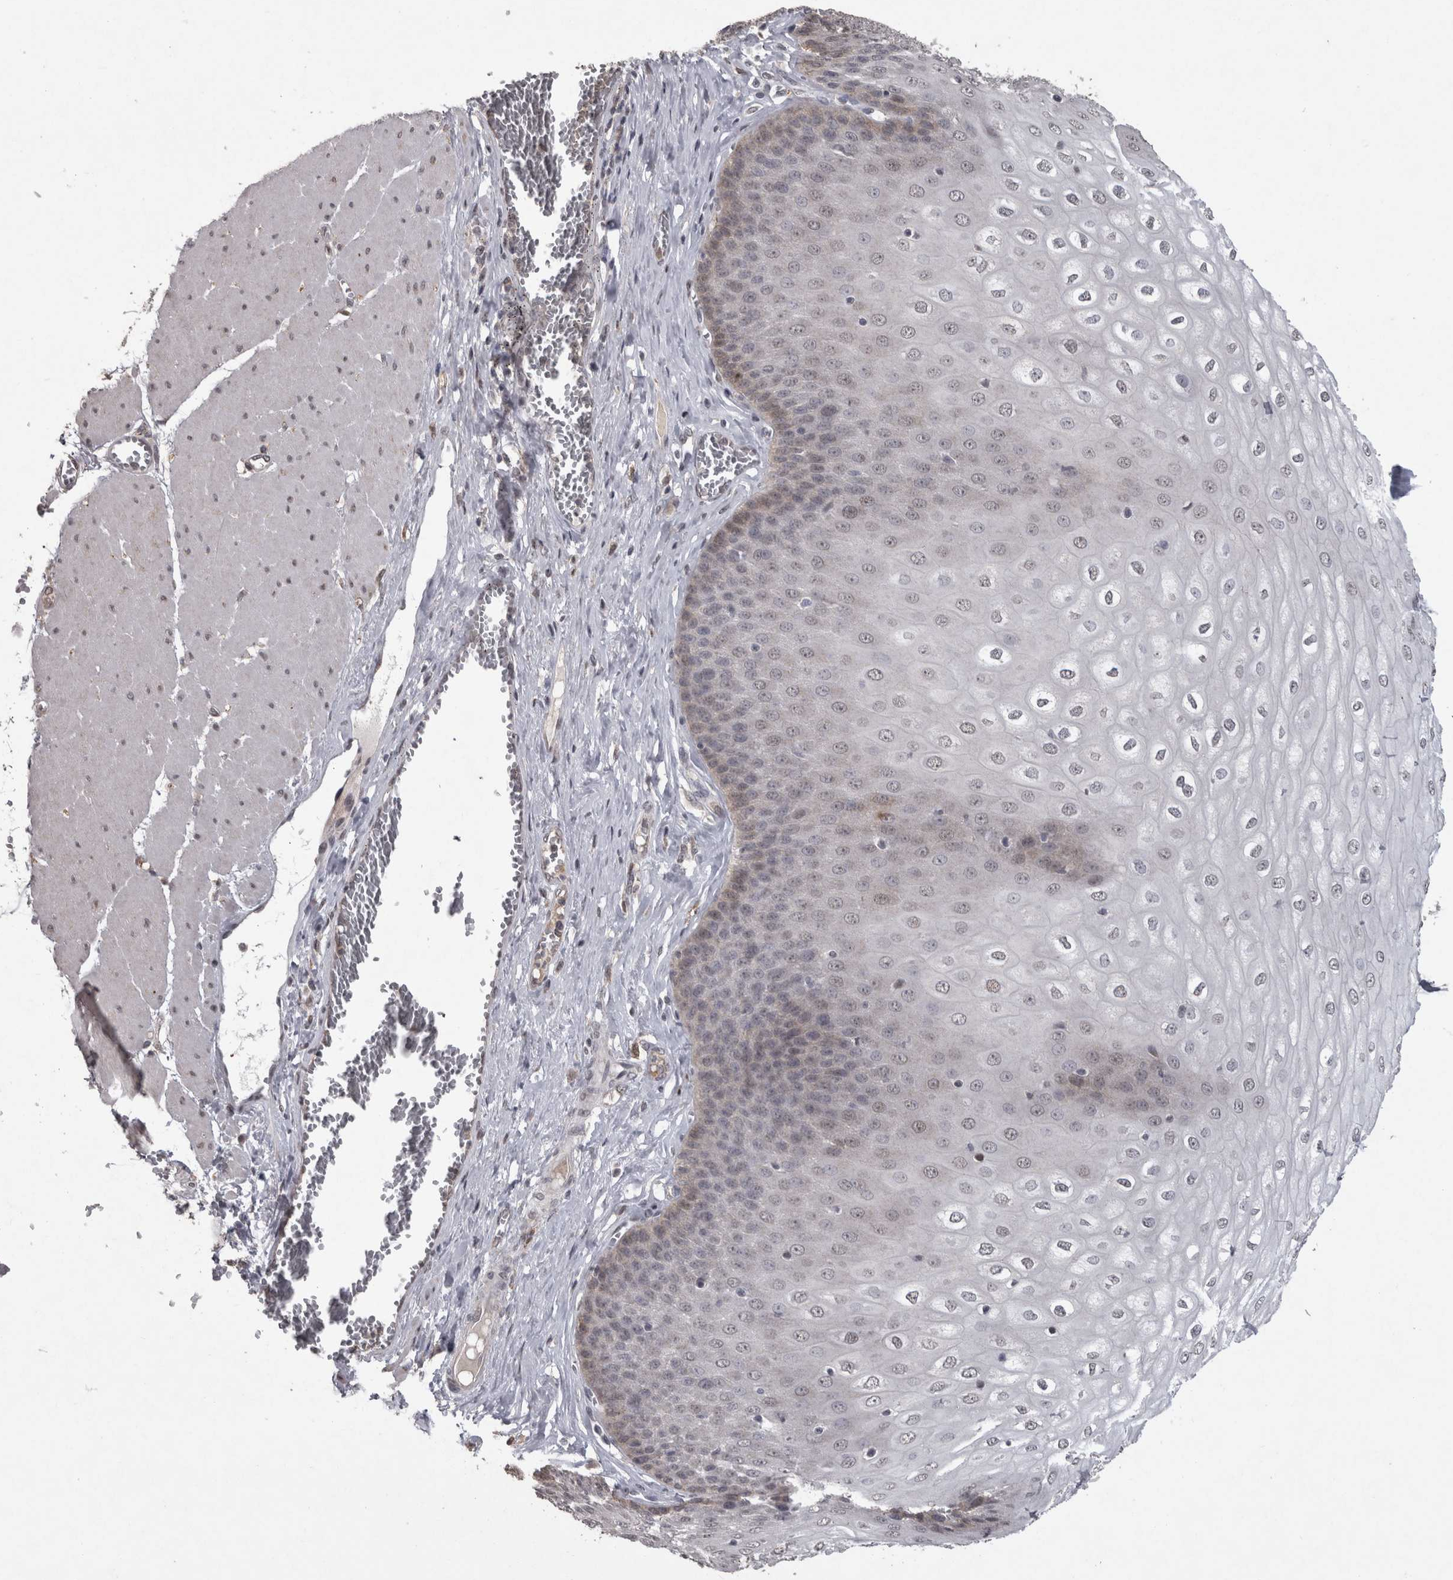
{"staining": {"intensity": "weak", "quantity": "25%-75%", "location": "nuclear"}, "tissue": "esophagus", "cell_type": "Squamous epithelial cells", "image_type": "normal", "snomed": [{"axis": "morphology", "description": "Normal tissue, NOS"}, {"axis": "topography", "description": "Esophagus"}], "caption": "Squamous epithelial cells exhibit weak nuclear staining in approximately 25%-75% of cells in normal esophagus. (Brightfield microscopy of DAB IHC at high magnification).", "gene": "MEP1A", "patient": {"sex": "male", "age": 60}}